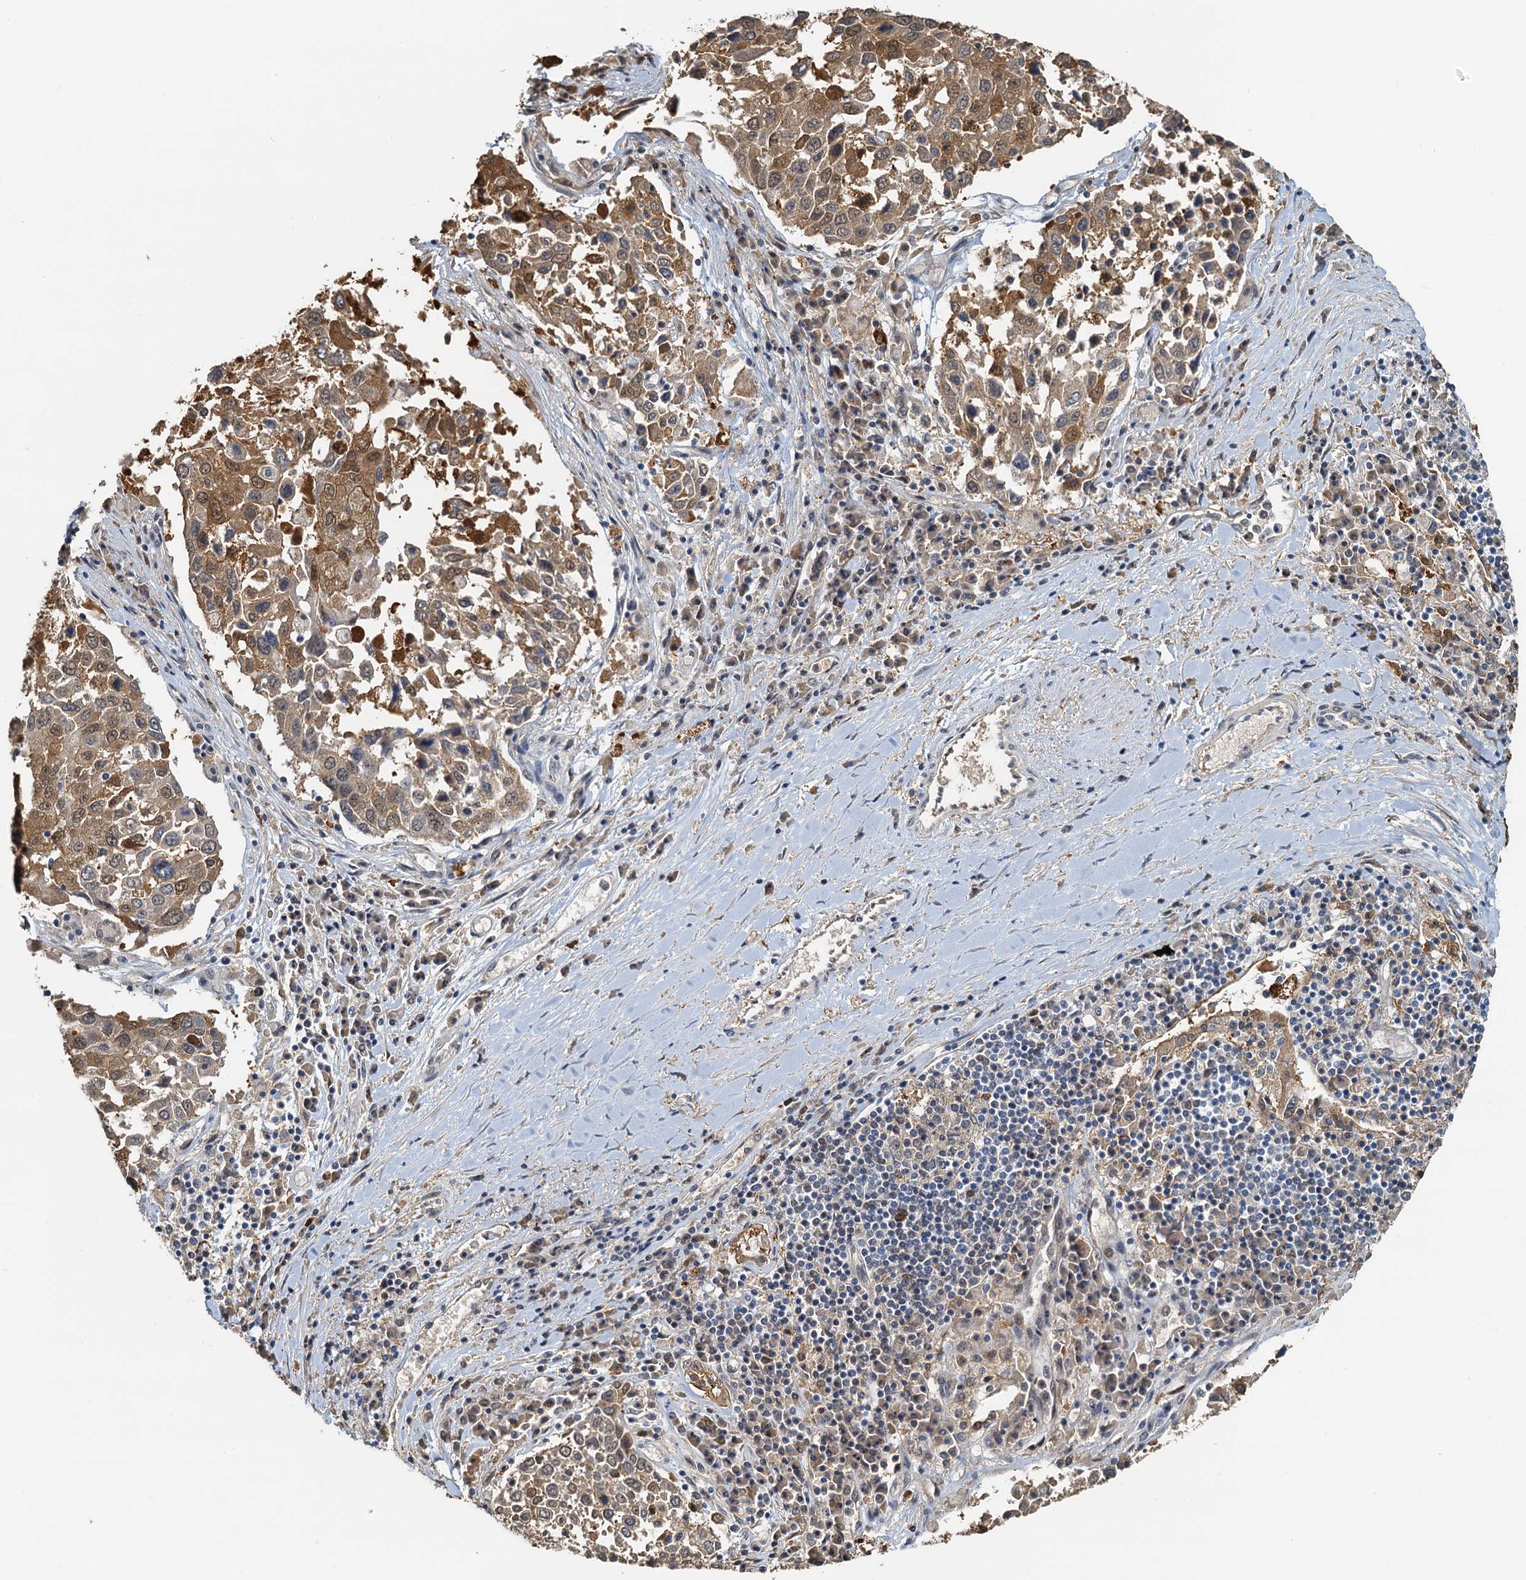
{"staining": {"intensity": "moderate", "quantity": ">75%", "location": "cytoplasmic/membranous,nuclear"}, "tissue": "lung cancer", "cell_type": "Tumor cells", "image_type": "cancer", "snomed": [{"axis": "morphology", "description": "Squamous cell carcinoma, NOS"}, {"axis": "topography", "description": "Lung"}], "caption": "Immunohistochemistry image of human squamous cell carcinoma (lung) stained for a protein (brown), which reveals medium levels of moderate cytoplasmic/membranous and nuclear expression in about >75% of tumor cells.", "gene": "SPINDOC", "patient": {"sex": "male", "age": 65}}